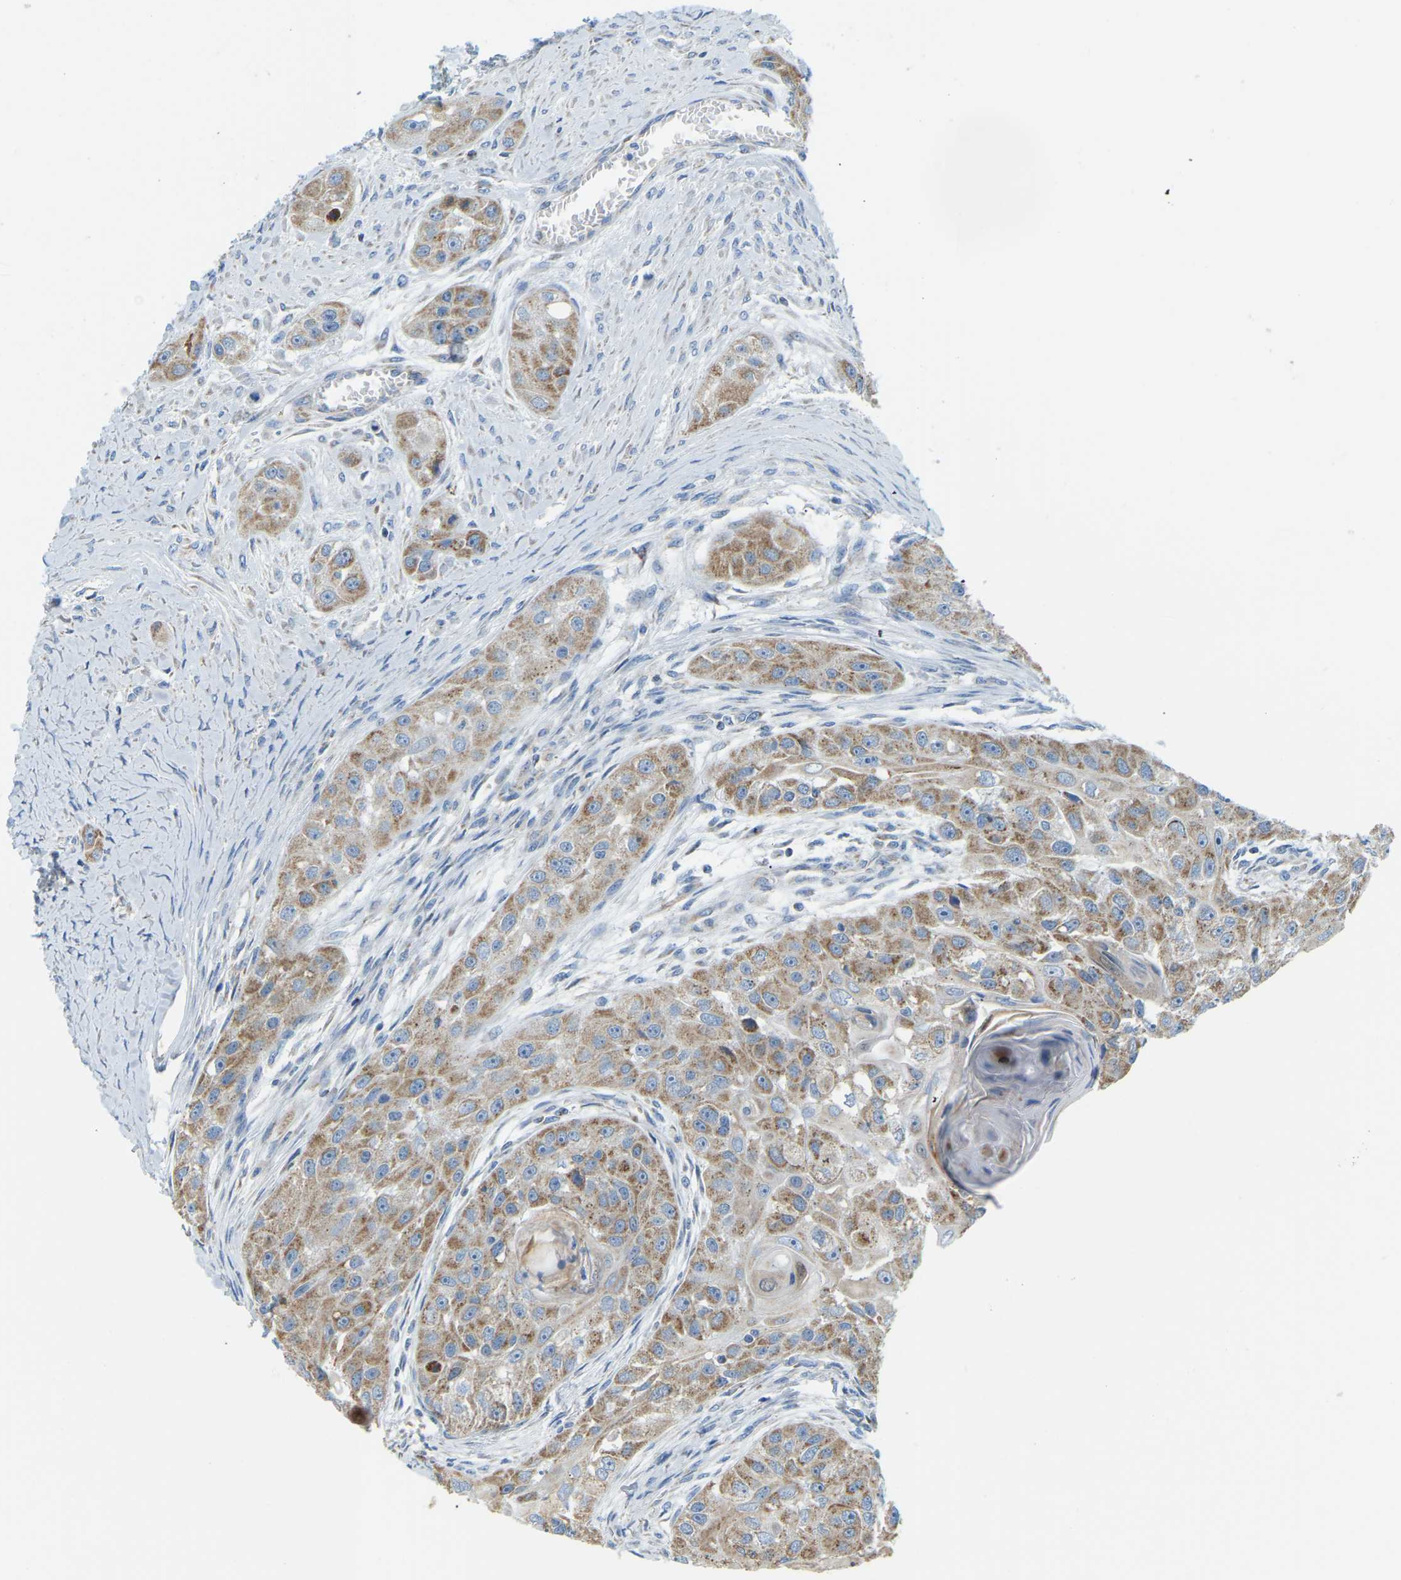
{"staining": {"intensity": "weak", "quantity": ">75%", "location": "cytoplasmic/membranous"}, "tissue": "head and neck cancer", "cell_type": "Tumor cells", "image_type": "cancer", "snomed": [{"axis": "morphology", "description": "Normal tissue, NOS"}, {"axis": "morphology", "description": "Squamous cell carcinoma, NOS"}, {"axis": "topography", "description": "Skeletal muscle"}, {"axis": "topography", "description": "Head-Neck"}], "caption": "Weak cytoplasmic/membranous staining is seen in approximately >75% of tumor cells in head and neck squamous cell carcinoma.", "gene": "GDA", "patient": {"sex": "male", "age": 51}}